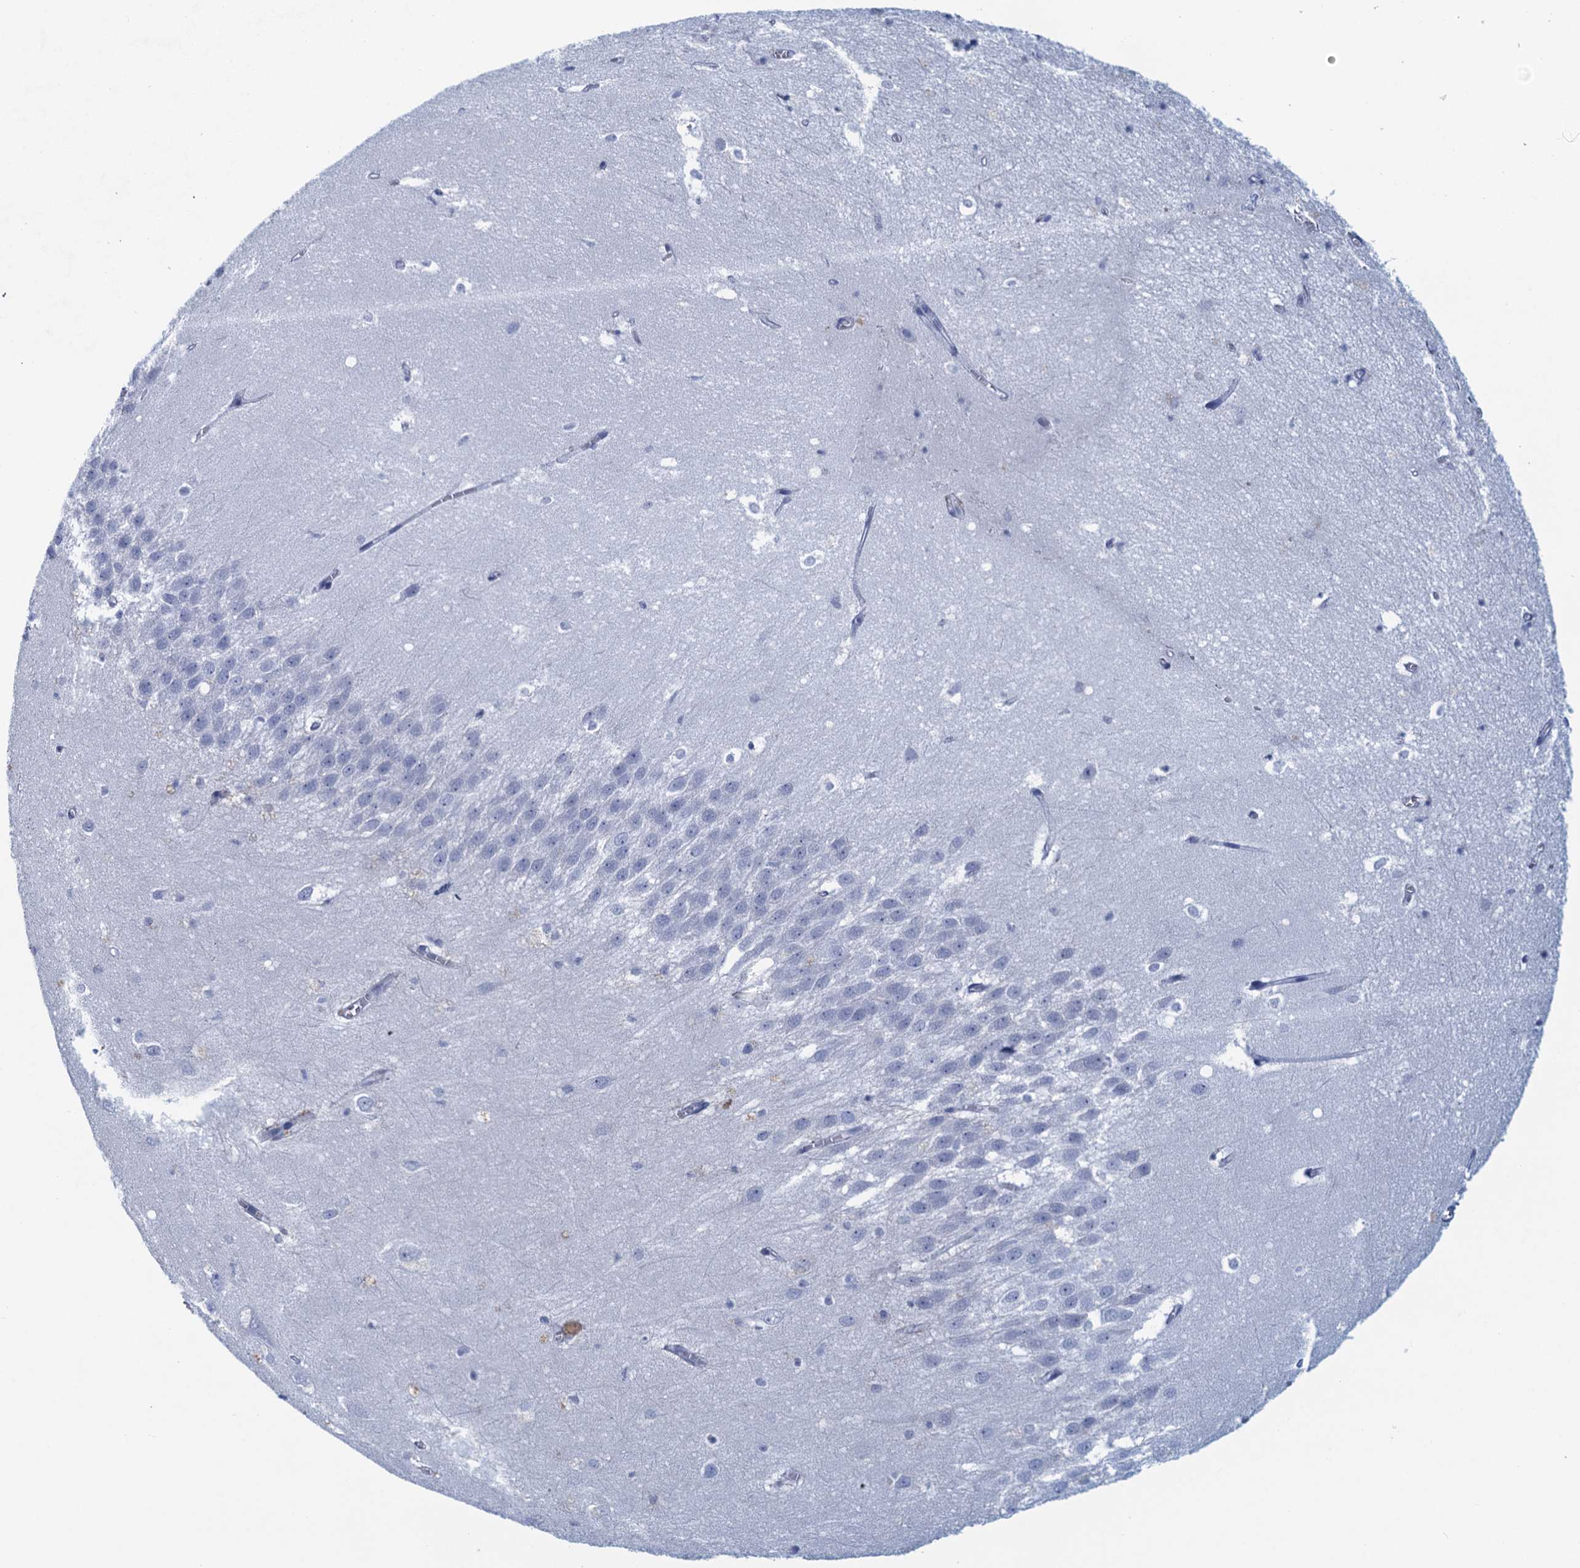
{"staining": {"intensity": "negative", "quantity": "none", "location": "none"}, "tissue": "hippocampus", "cell_type": "Glial cells", "image_type": "normal", "snomed": [{"axis": "morphology", "description": "Normal tissue, NOS"}, {"axis": "topography", "description": "Hippocampus"}], "caption": "Image shows no protein expression in glial cells of benign hippocampus. (Immunohistochemistry, brightfield microscopy, high magnification).", "gene": "CYP51A1", "patient": {"sex": "female", "age": 64}}